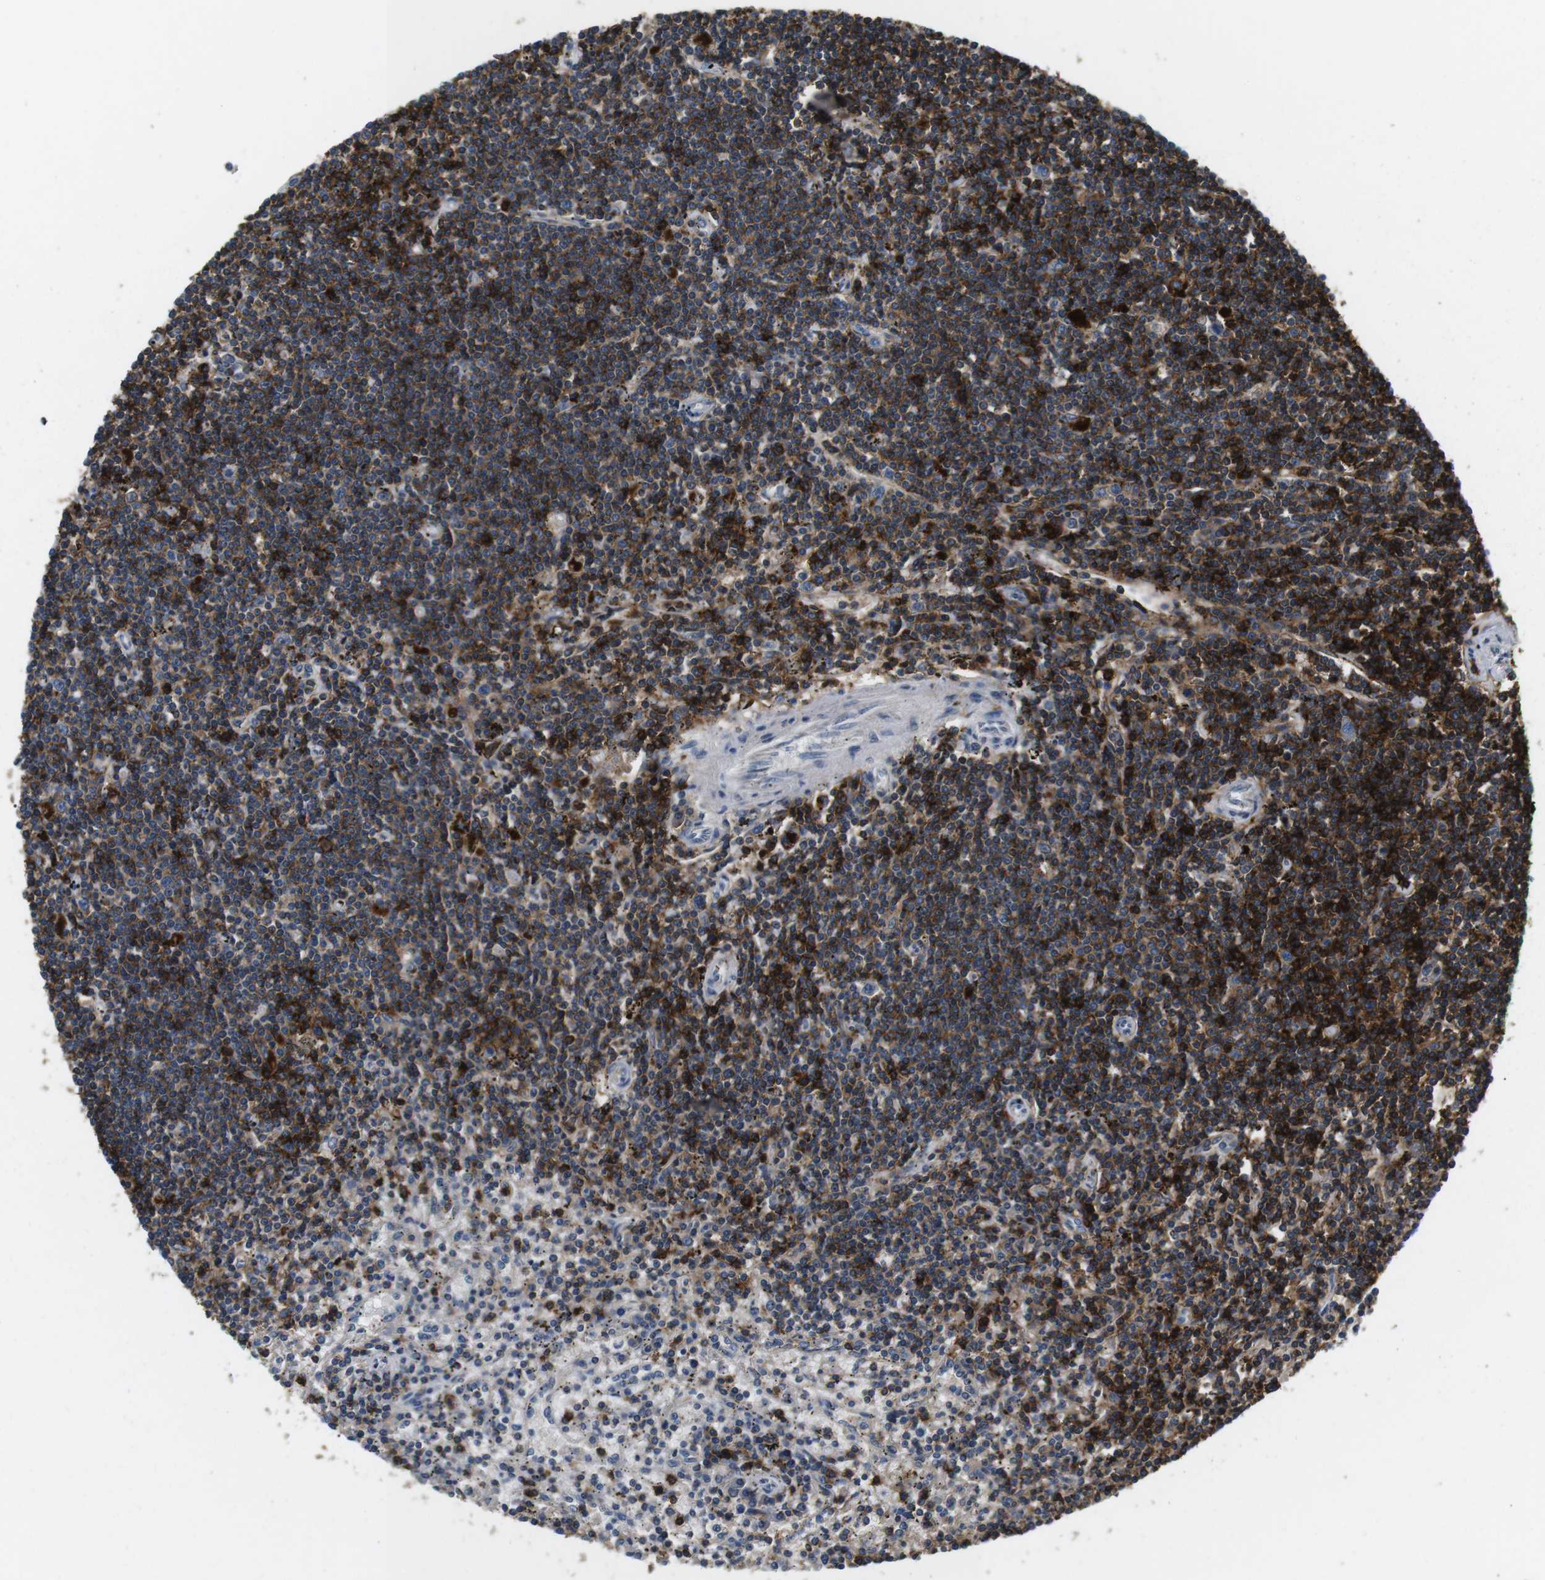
{"staining": {"intensity": "moderate", "quantity": "25%-75%", "location": "cytoplasmic/membranous"}, "tissue": "lymphoma", "cell_type": "Tumor cells", "image_type": "cancer", "snomed": [{"axis": "morphology", "description": "Malignant lymphoma, non-Hodgkin's type, Low grade"}, {"axis": "topography", "description": "Spleen"}], "caption": "Tumor cells exhibit medium levels of moderate cytoplasmic/membranous positivity in about 25%-75% of cells in lymphoma.", "gene": "CD6", "patient": {"sex": "male", "age": 76}}